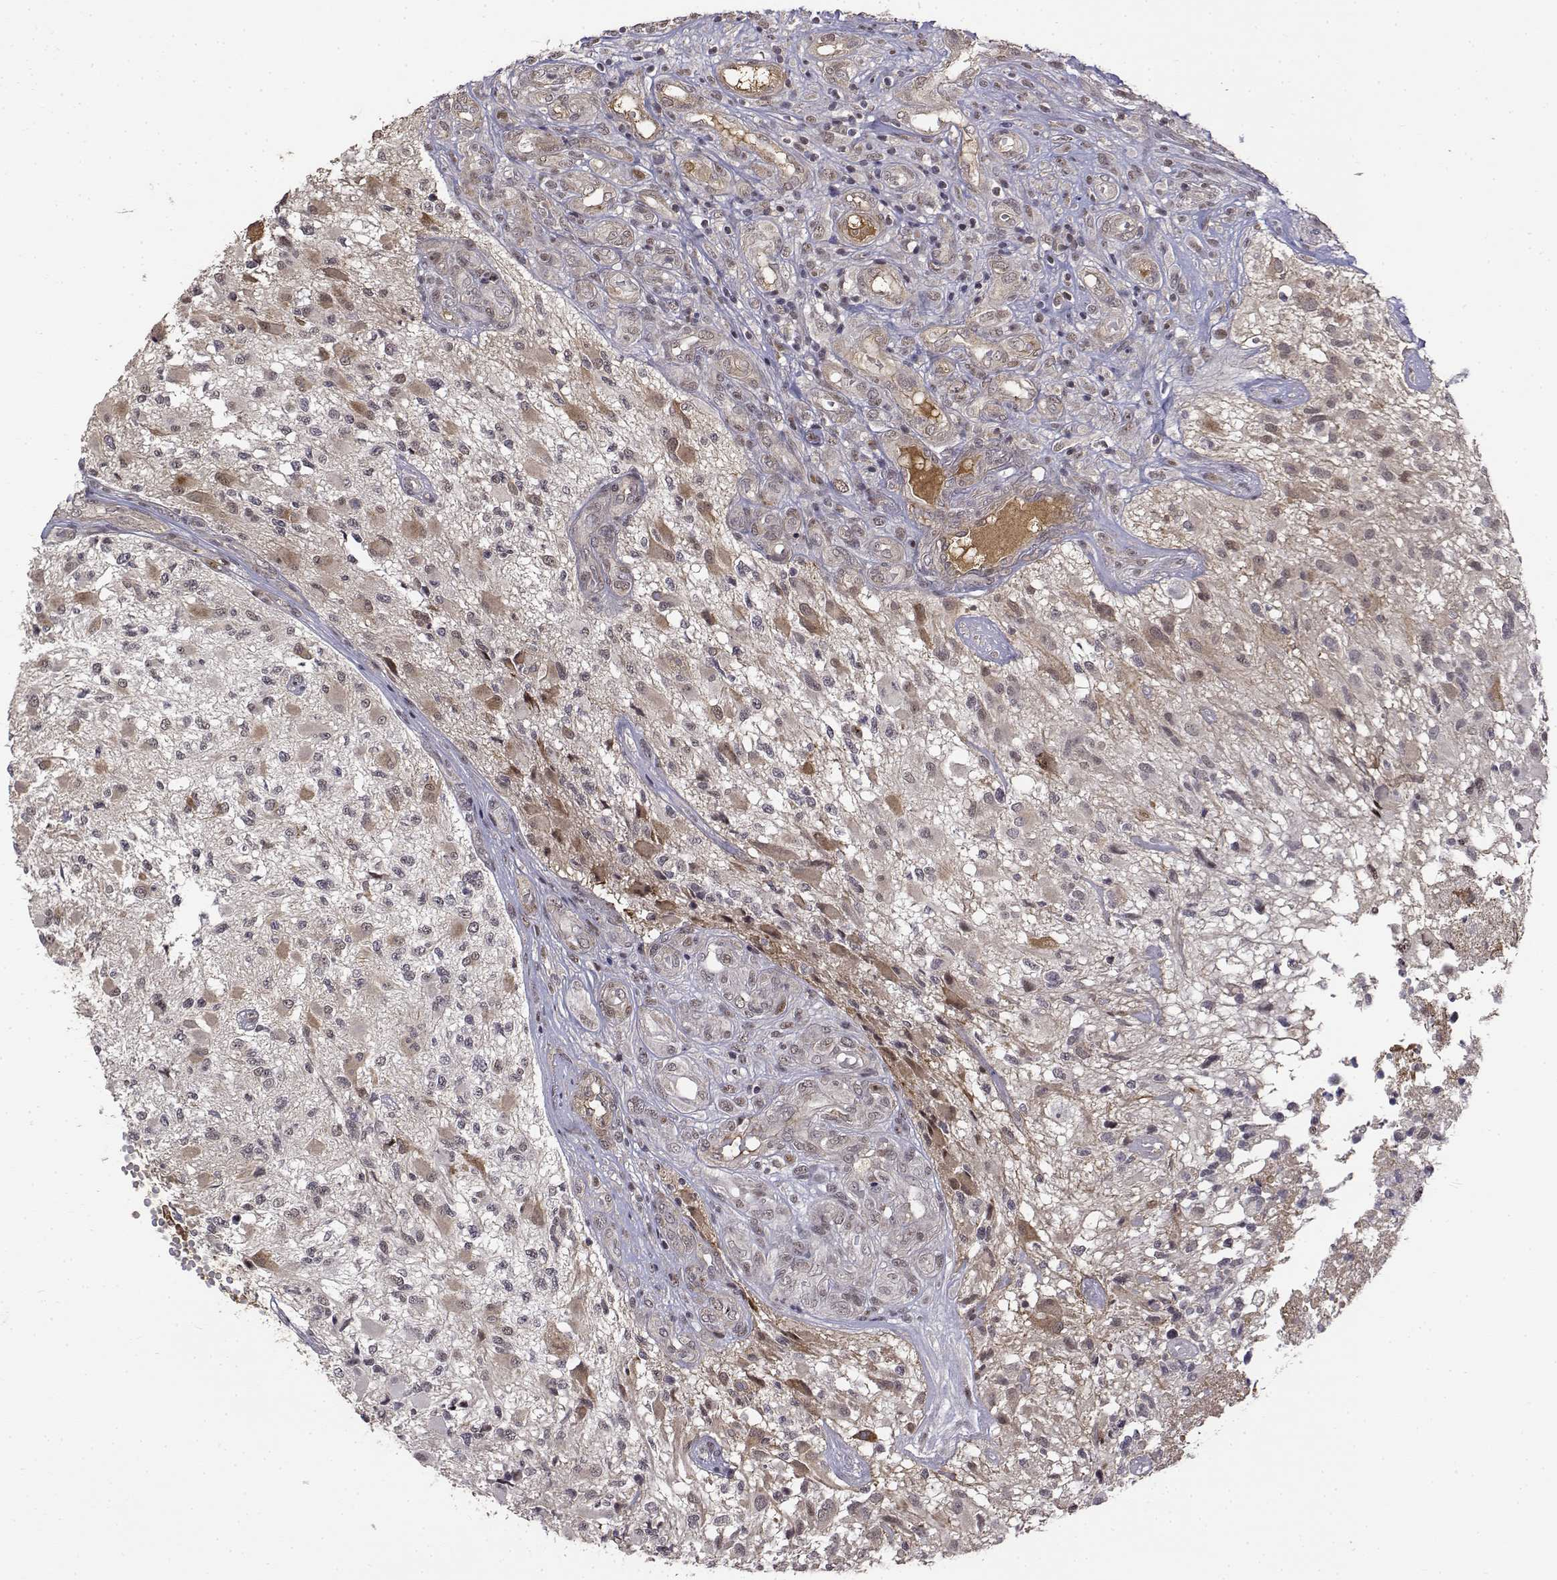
{"staining": {"intensity": "negative", "quantity": "none", "location": "none"}, "tissue": "glioma", "cell_type": "Tumor cells", "image_type": "cancer", "snomed": [{"axis": "morphology", "description": "Glioma, malignant, High grade"}, {"axis": "topography", "description": "Brain"}], "caption": "DAB immunohistochemical staining of glioma exhibits no significant staining in tumor cells.", "gene": "ITGA7", "patient": {"sex": "female", "age": 63}}